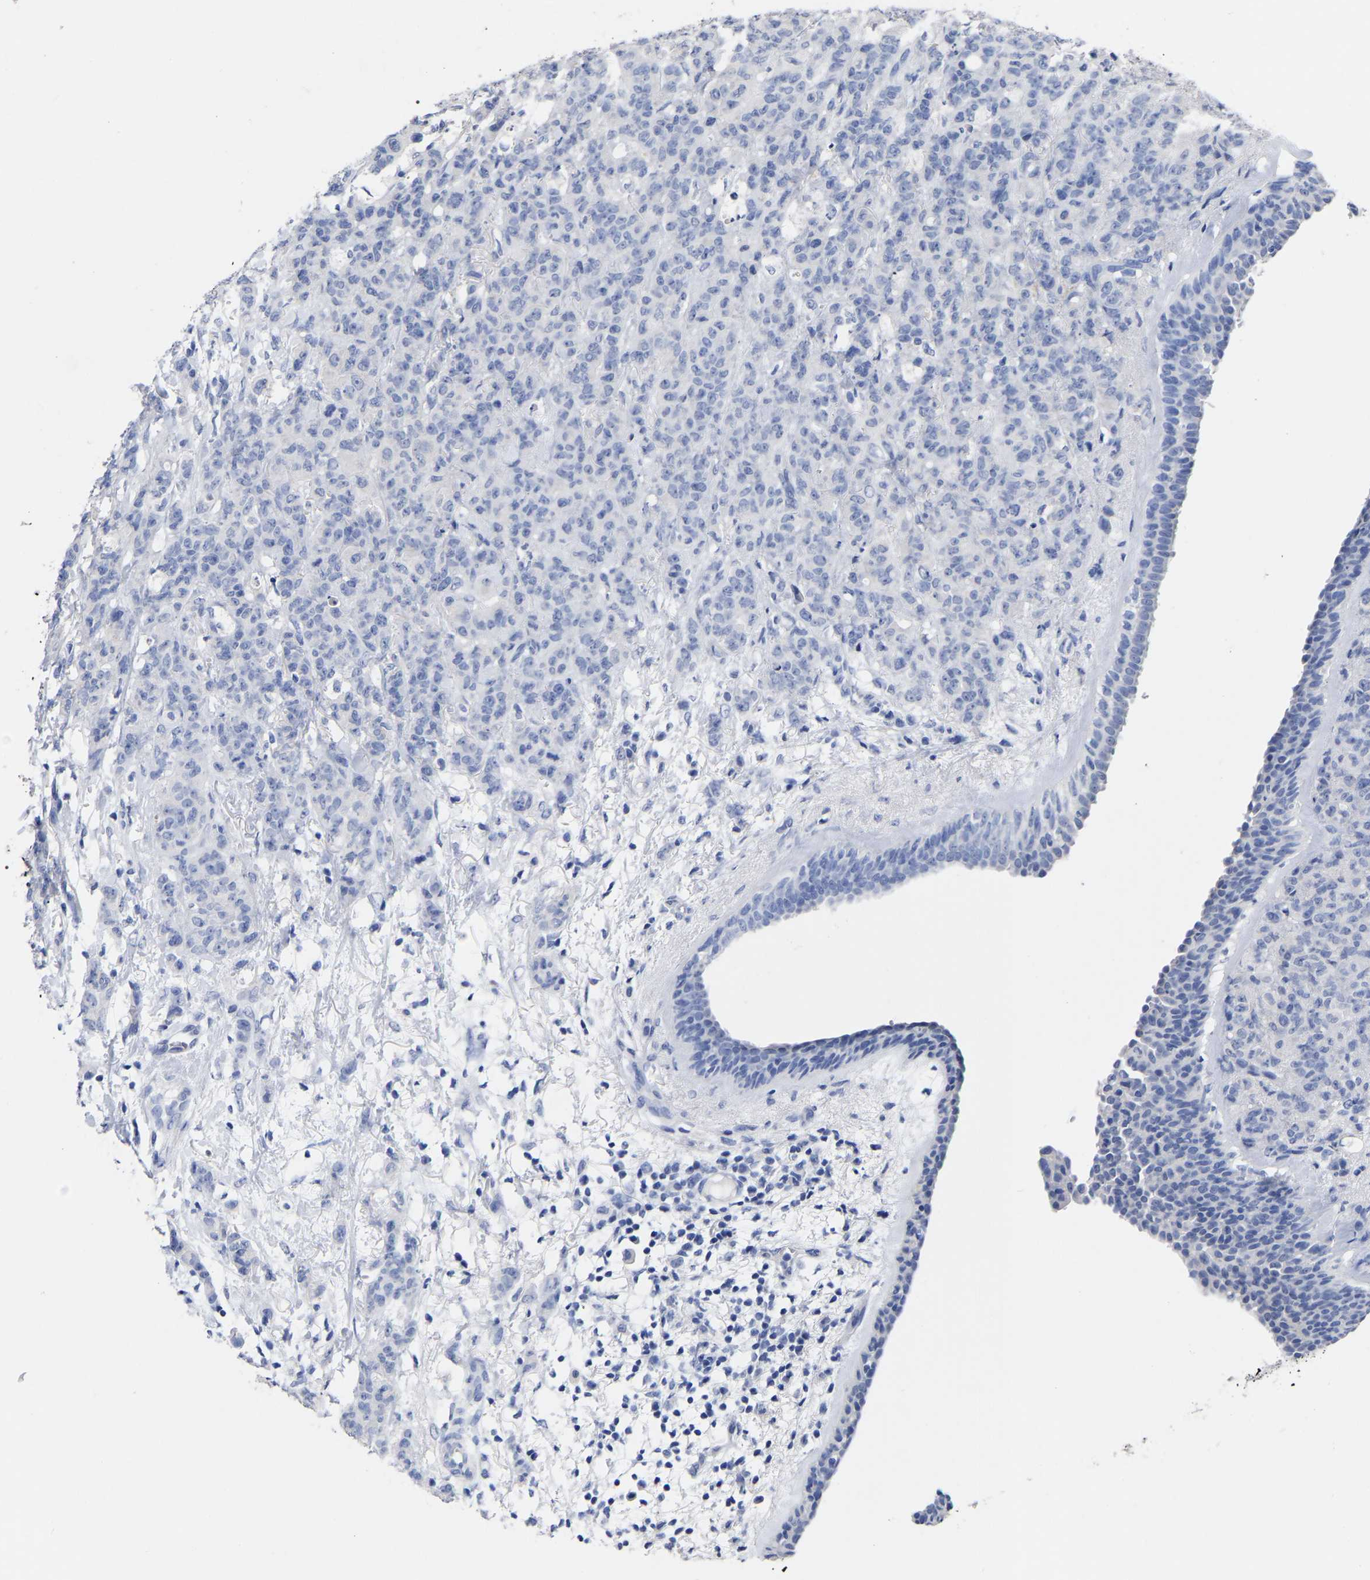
{"staining": {"intensity": "negative", "quantity": "none", "location": "none"}, "tissue": "breast cancer", "cell_type": "Tumor cells", "image_type": "cancer", "snomed": [{"axis": "morphology", "description": "Normal tissue, NOS"}, {"axis": "morphology", "description": "Duct carcinoma"}, {"axis": "topography", "description": "Breast"}], "caption": "Tumor cells are negative for brown protein staining in intraductal carcinoma (breast).", "gene": "ANXA13", "patient": {"sex": "female", "age": 40}}